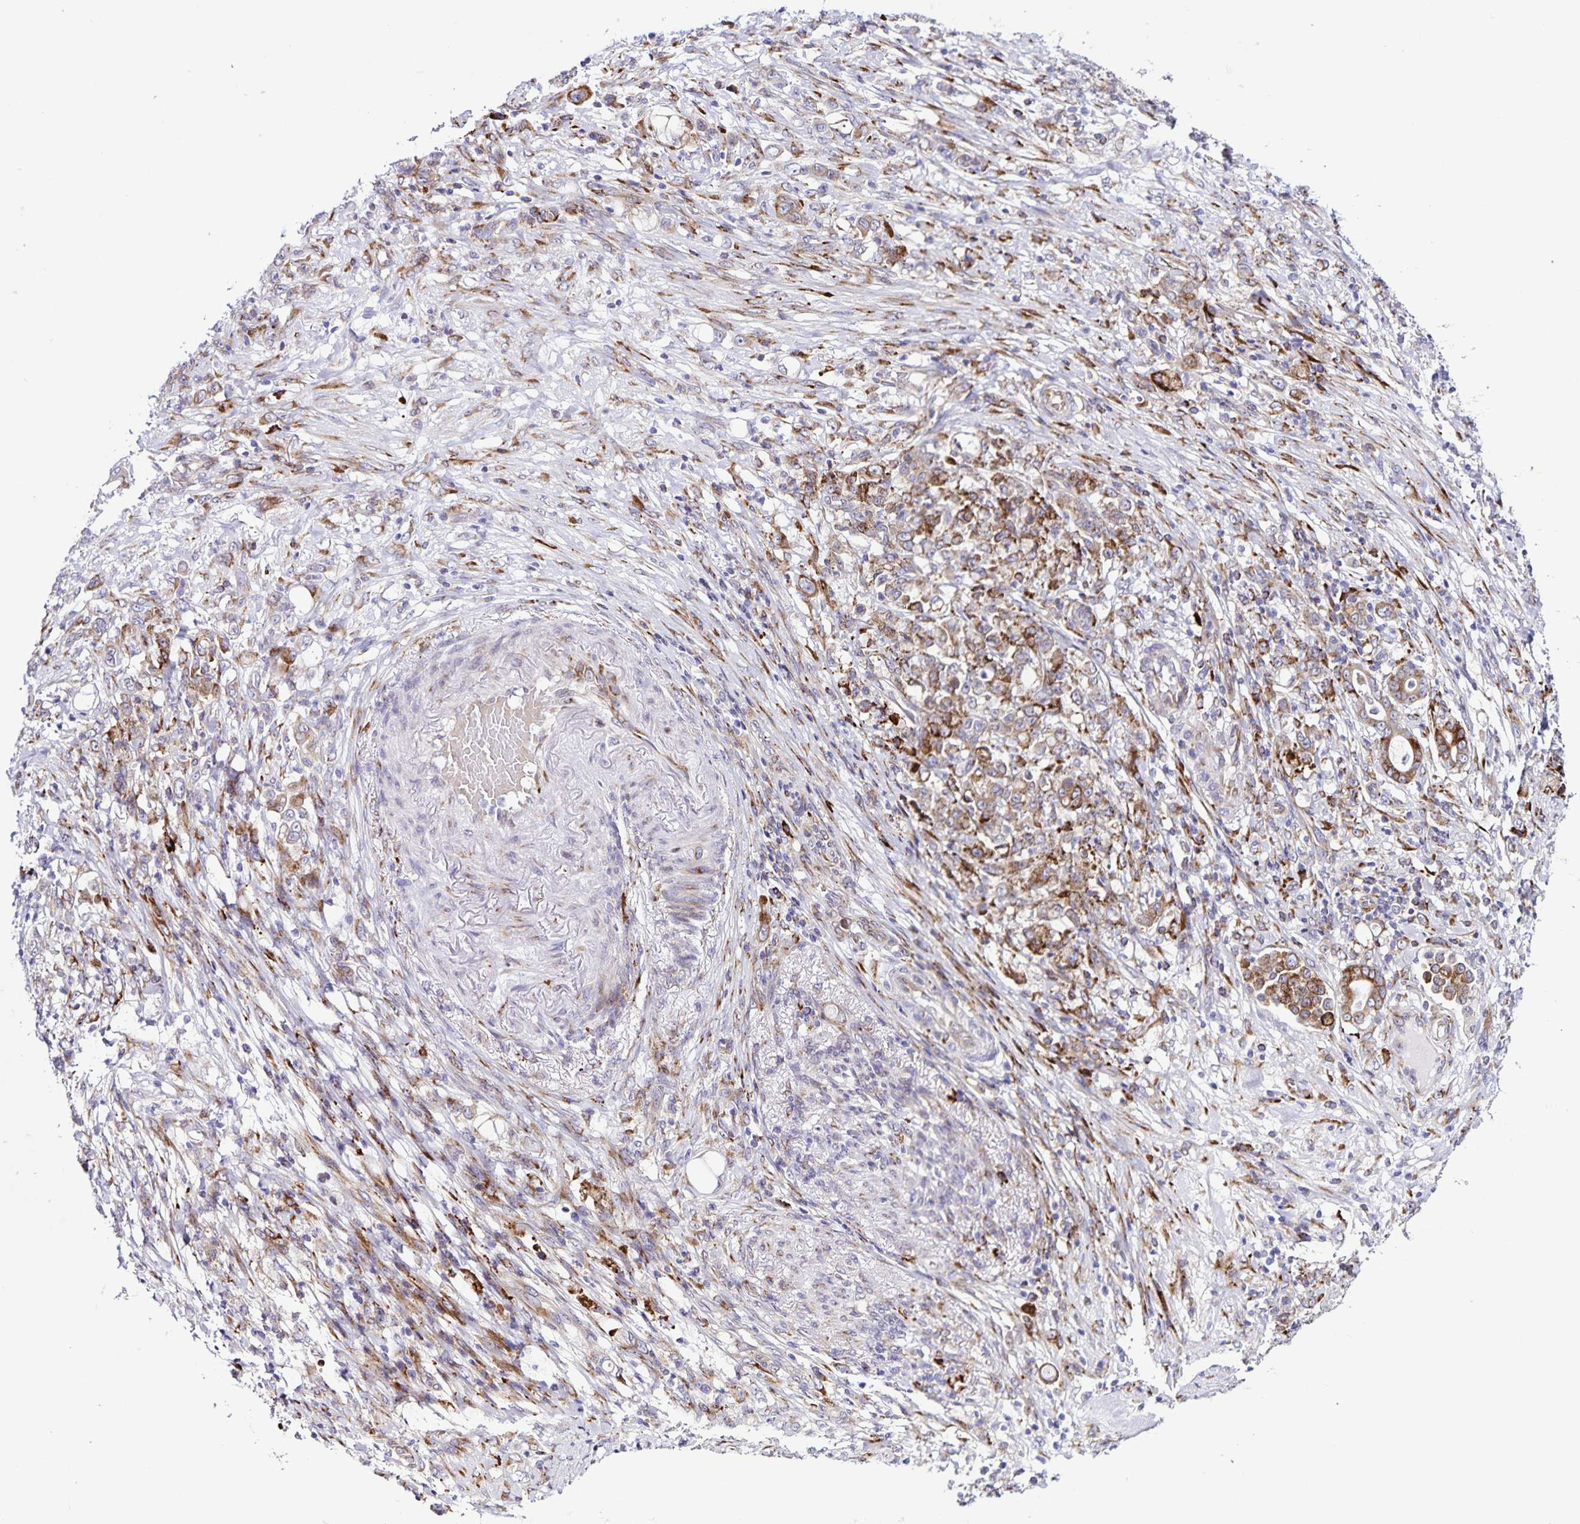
{"staining": {"intensity": "moderate", "quantity": ">75%", "location": "cytoplasmic/membranous"}, "tissue": "stomach cancer", "cell_type": "Tumor cells", "image_type": "cancer", "snomed": [{"axis": "morphology", "description": "Adenocarcinoma, NOS"}, {"axis": "topography", "description": "Stomach"}], "caption": "Immunohistochemistry of human stomach adenocarcinoma reveals medium levels of moderate cytoplasmic/membranous expression in about >75% of tumor cells.", "gene": "OSBPL5", "patient": {"sex": "female", "age": 79}}